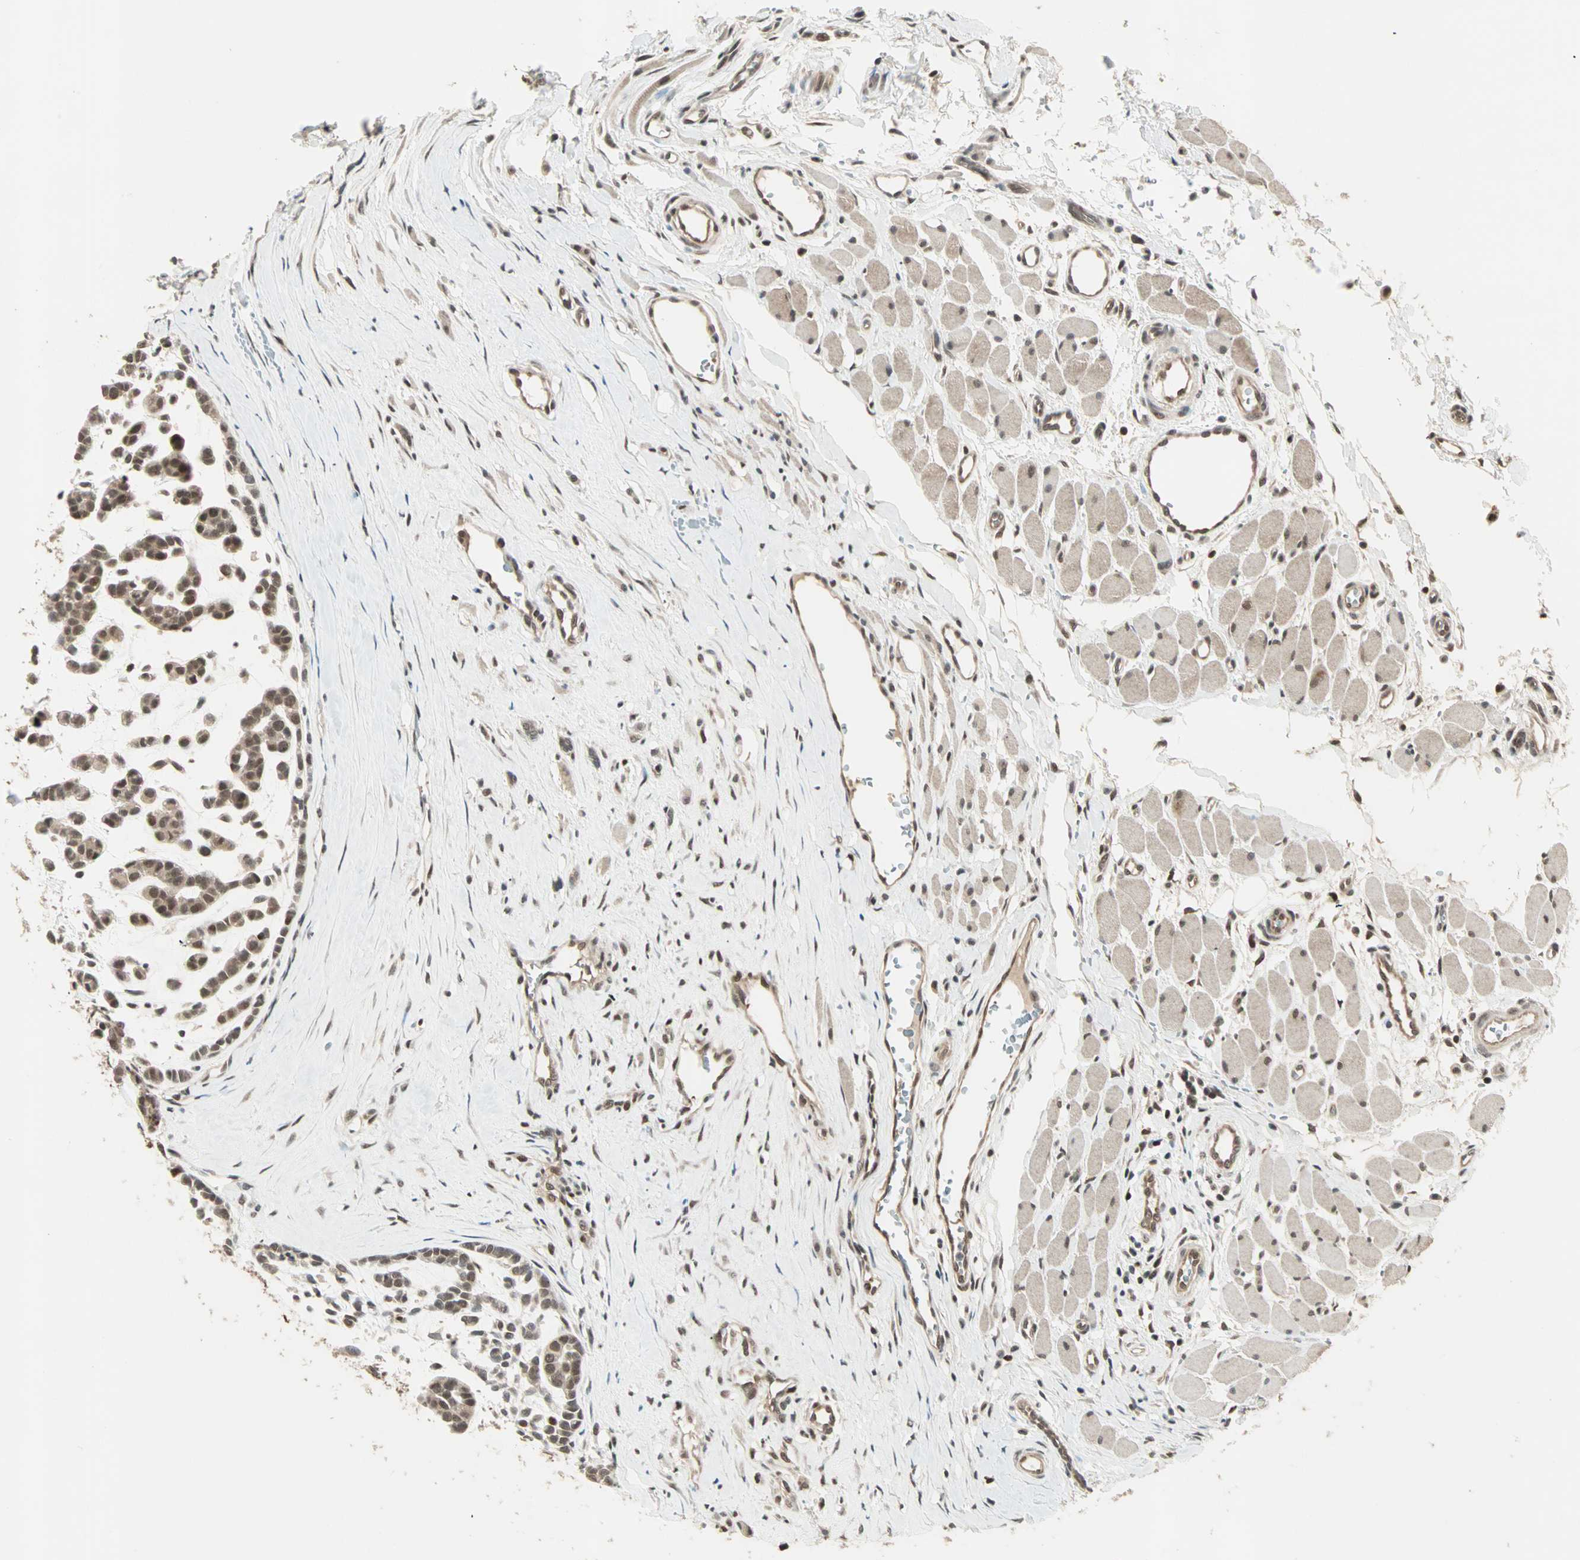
{"staining": {"intensity": "moderate", "quantity": ">75%", "location": "nuclear"}, "tissue": "head and neck cancer", "cell_type": "Tumor cells", "image_type": "cancer", "snomed": [{"axis": "morphology", "description": "Adenocarcinoma, NOS"}, {"axis": "morphology", "description": "Adenoma, NOS"}, {"axis": "topography", "description": "Head-Neck"}], "caption": "Human head and neck adenocarcinoma stained for a protein (brown) displays moderate nuclear positive staining in about >75% of tumor cells.", "gene": "ZNF701", "patient": {"sex": "female", "age": 55}}